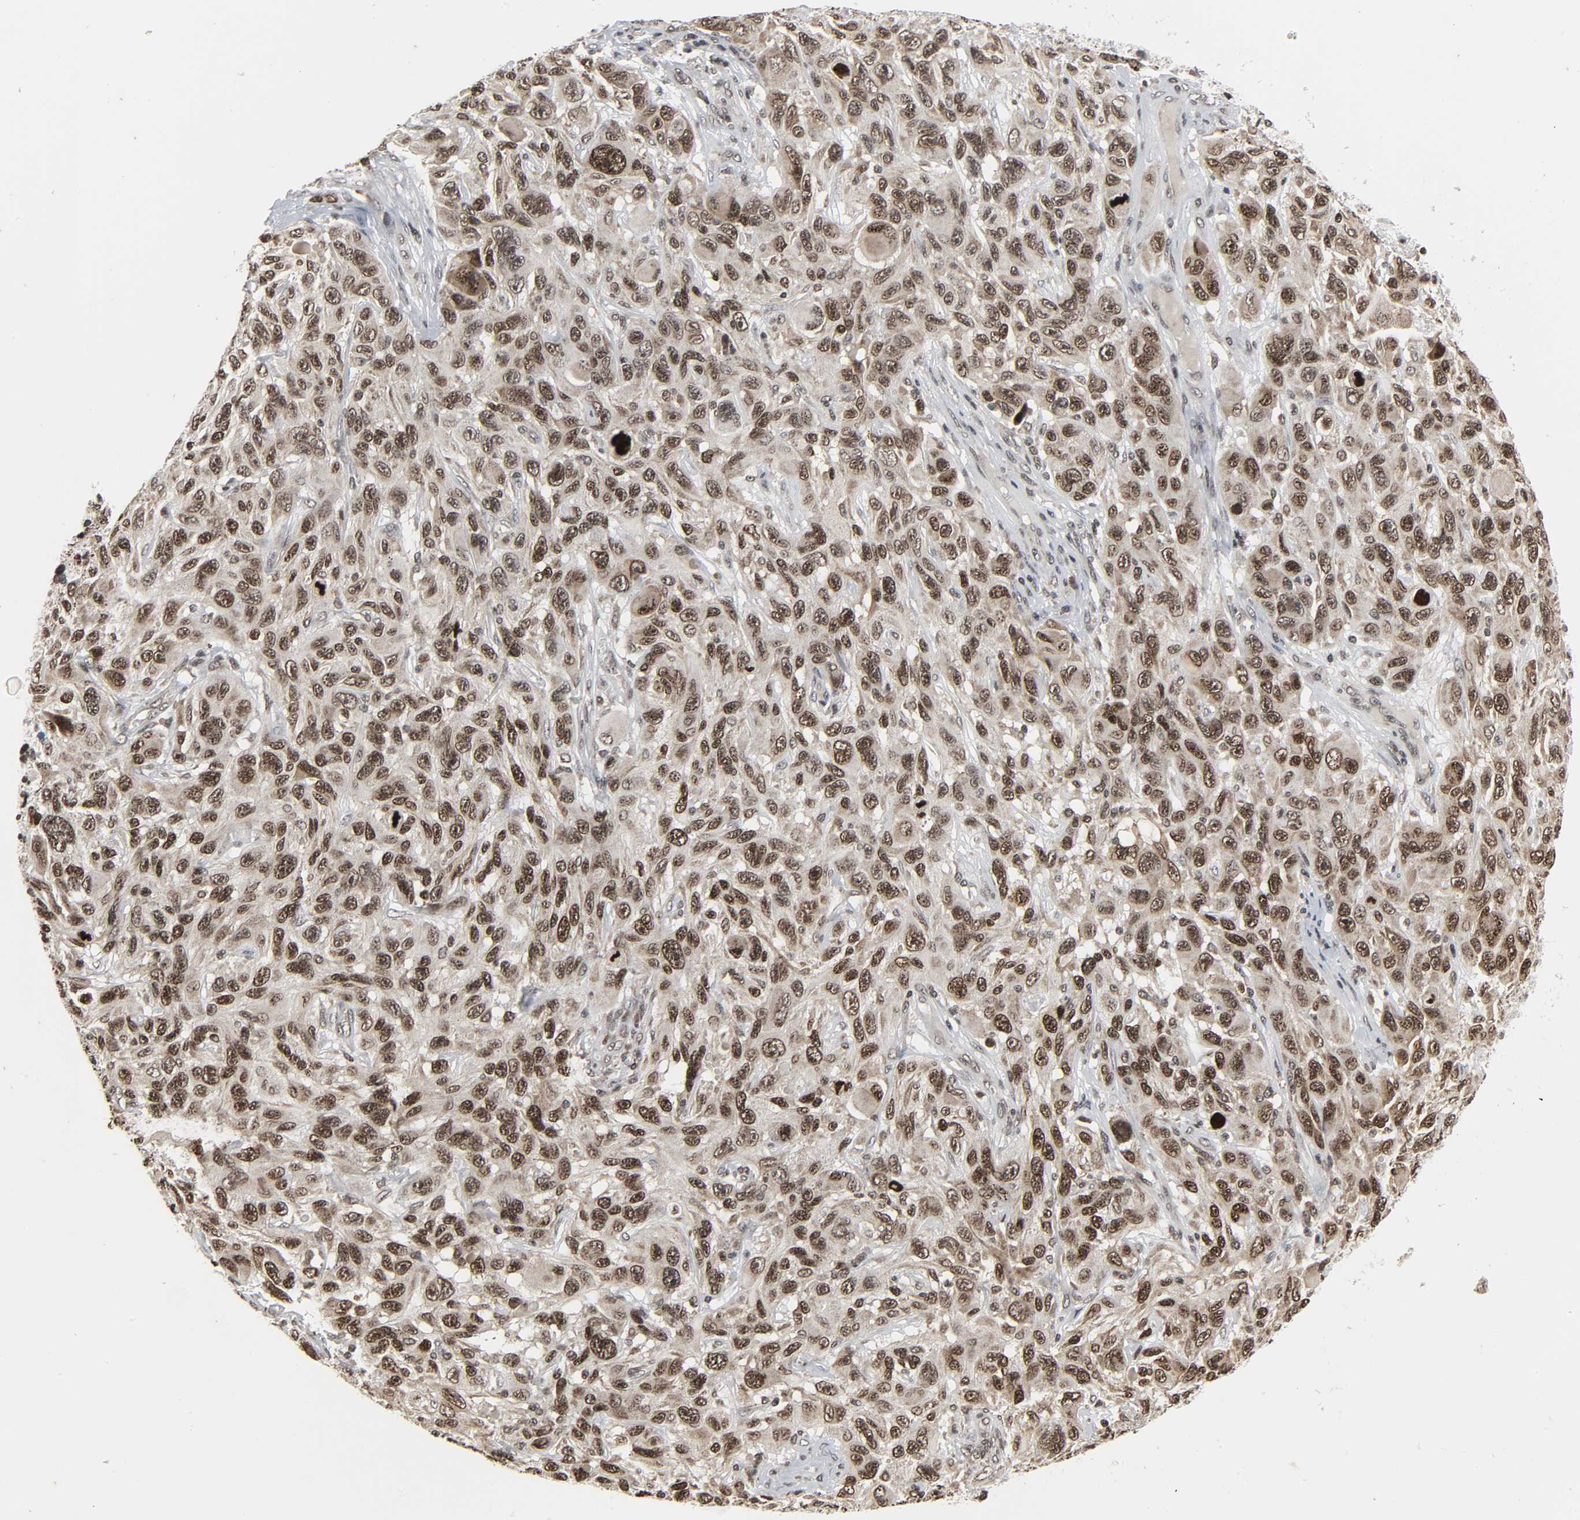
{"staining": {"intensity": "moderate", "quantity": ">75%", "location": "nuclear"}, "tissue": "melanoma", "cell_type": "Tumor cells", "image_type": "cancer", "snomed": [{"axis": "morphology", "description": "Malignant melanoma, NOS"}, {"axis": "topography", "description": "Skin"}], "caption": "Melanoma stained with DAB (3,3'-diaminobenzidine) immunohistochemistry reveals medium levels of moderate nuclear staining in about >75% of tumor cells.", "gene": "XRCC1", "patient": {"sex": "male", "age": 53}}